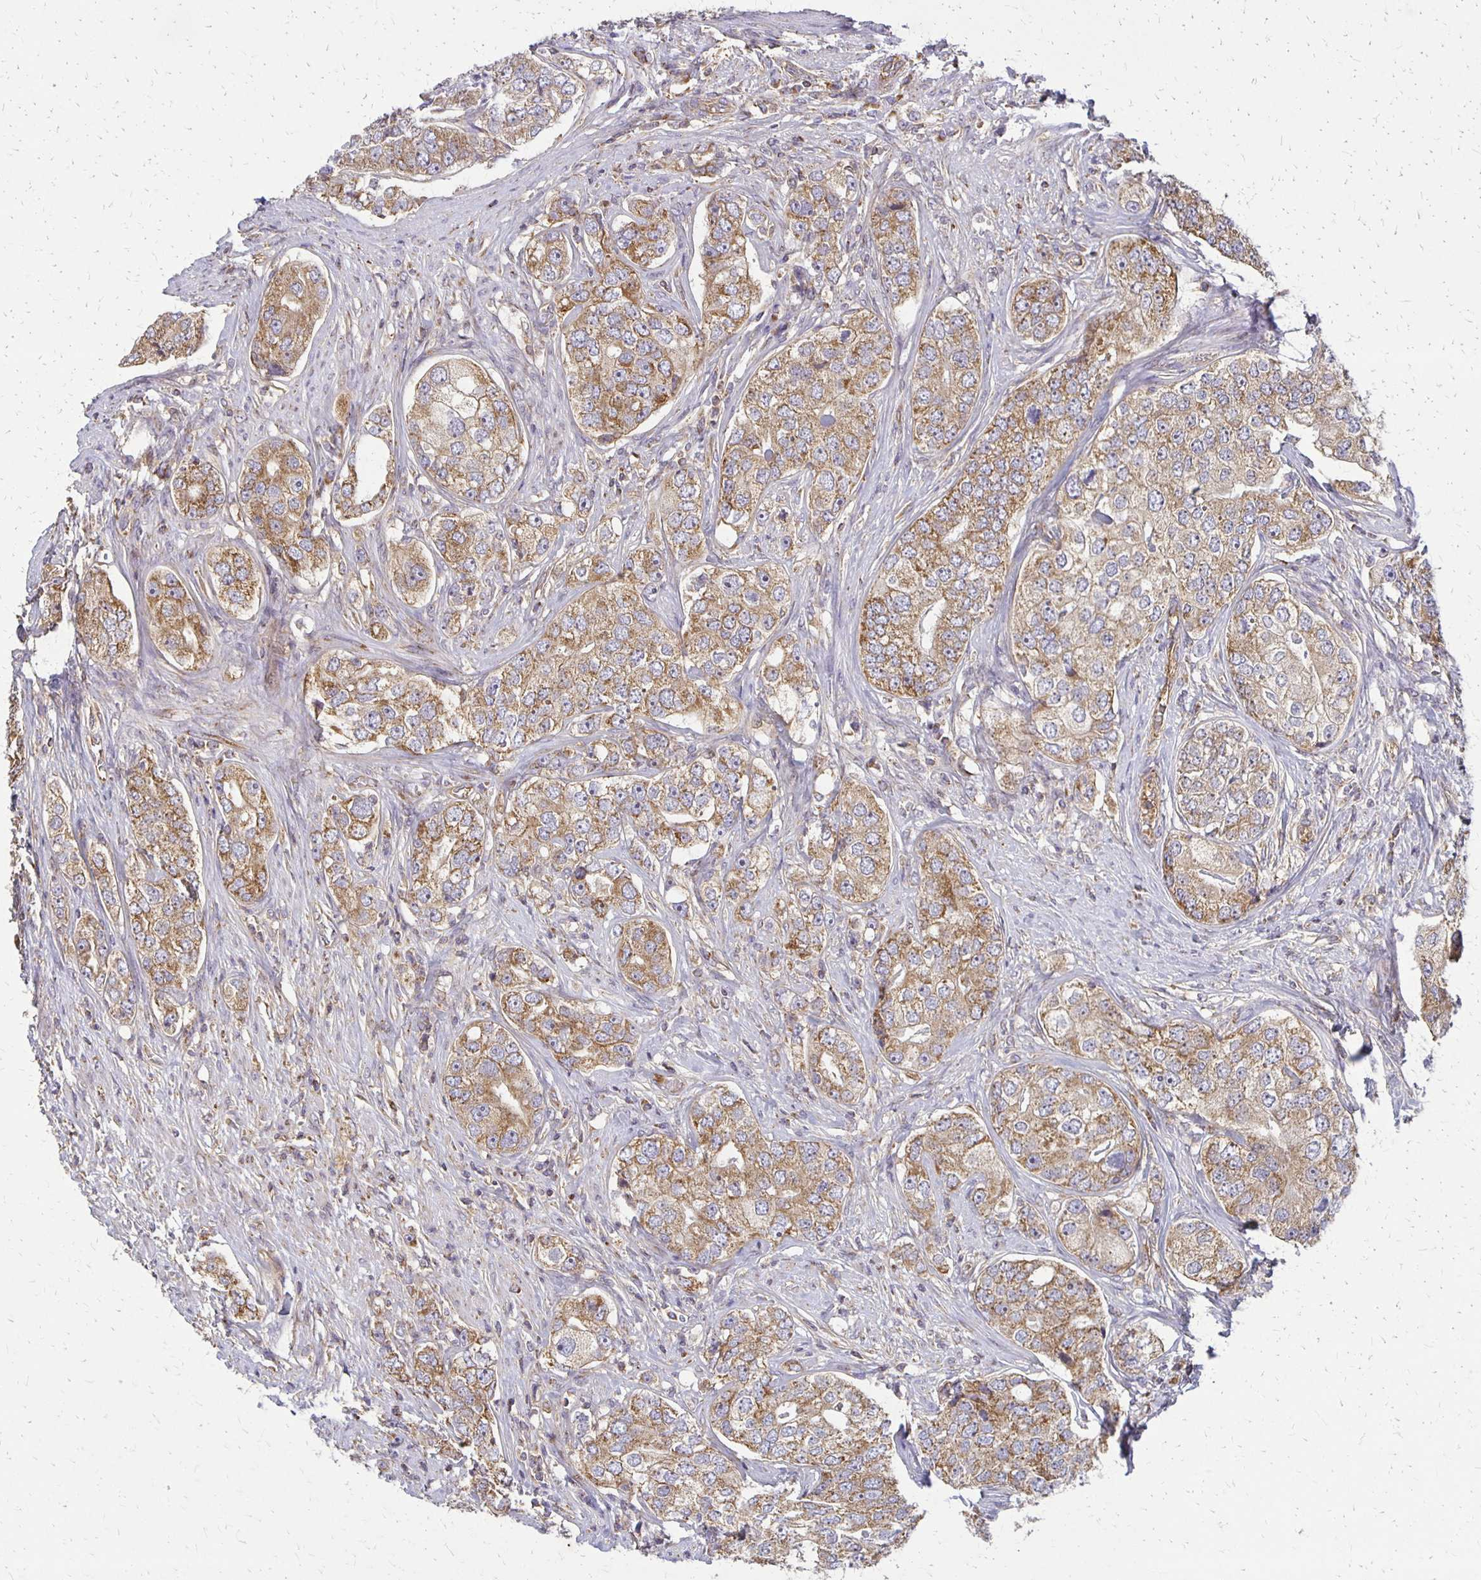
{"staining": {"intensity": "moderate", "quantity": ">75%", "location": "cytoplasmic/membranous"}, "tissue": "prostate cancer", "cell_type": "Tumor cells", "image_type": "cancer", "snomed": [{"axis": "morphology", "description": "Adenocarcinoma, High grade"}, {"axis": "topography", "description": "Prostate"}], "caption": "A medium amount of moderate cytoplasmic/membranous expression is seen in about >75% of tumor cells in prostate cancer (high-grade adenocarcinoma) tissue.", "gene": "EIF4EBP2", "patient": {"sex": "male", "age": 60}}